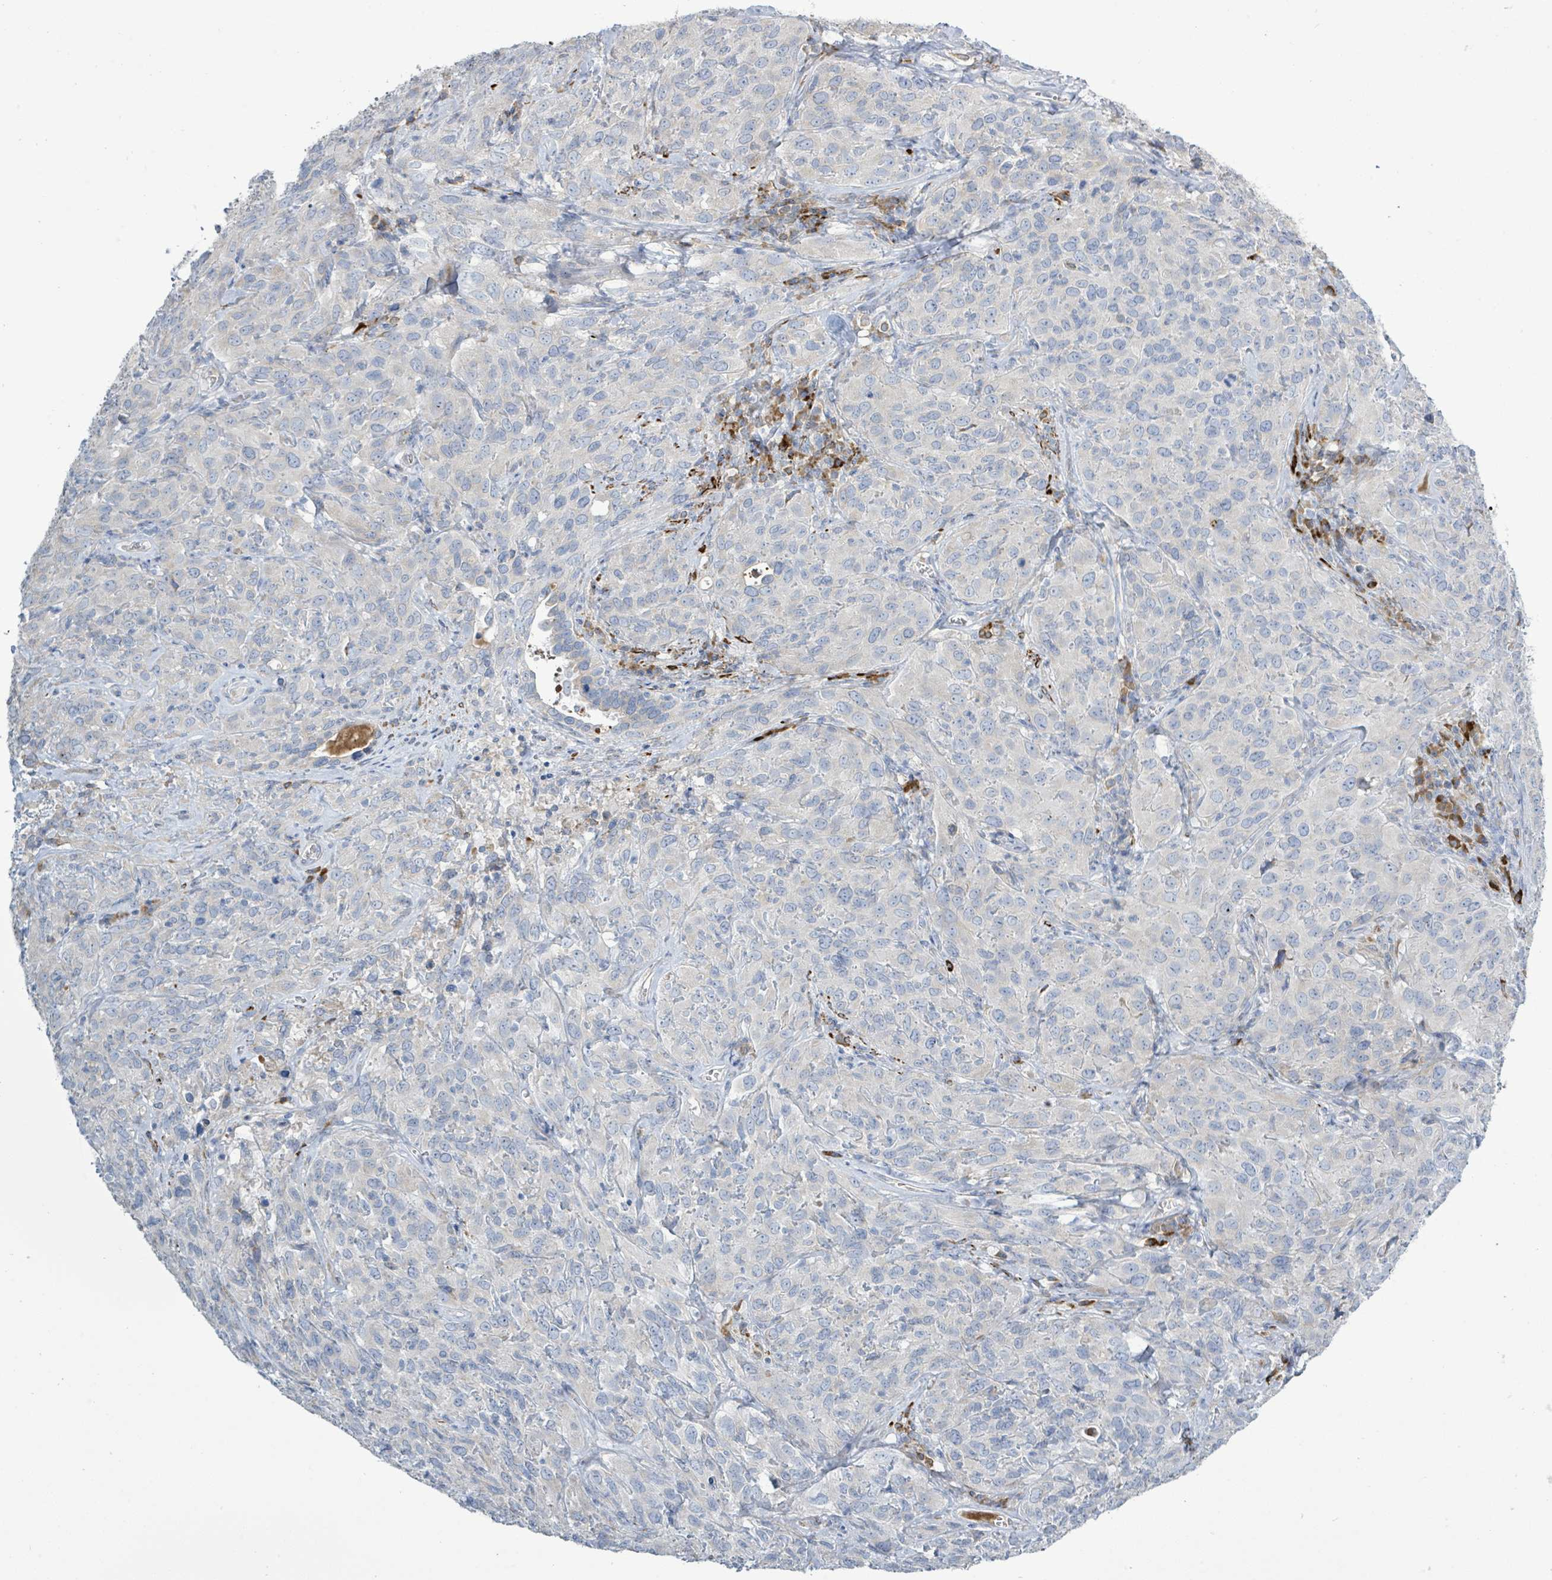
{"staining": {"intensity": "negative", "quantity": "none", "location": "none"}, "tissue": "cervical cancer", "cell_type": "Tumor cells", "image_type": "cancer", "snomed": [{"axis": "morphology", "description": "Squamous cell carcinoma, NOS"}, {"axis": "topography", "description": "Cervix"}], "caption": "Tumor cells show no significant protein positivity in cervical cancer.", "gene": "SIRPB1", "patient": {"sex": "female", "age": 51}}